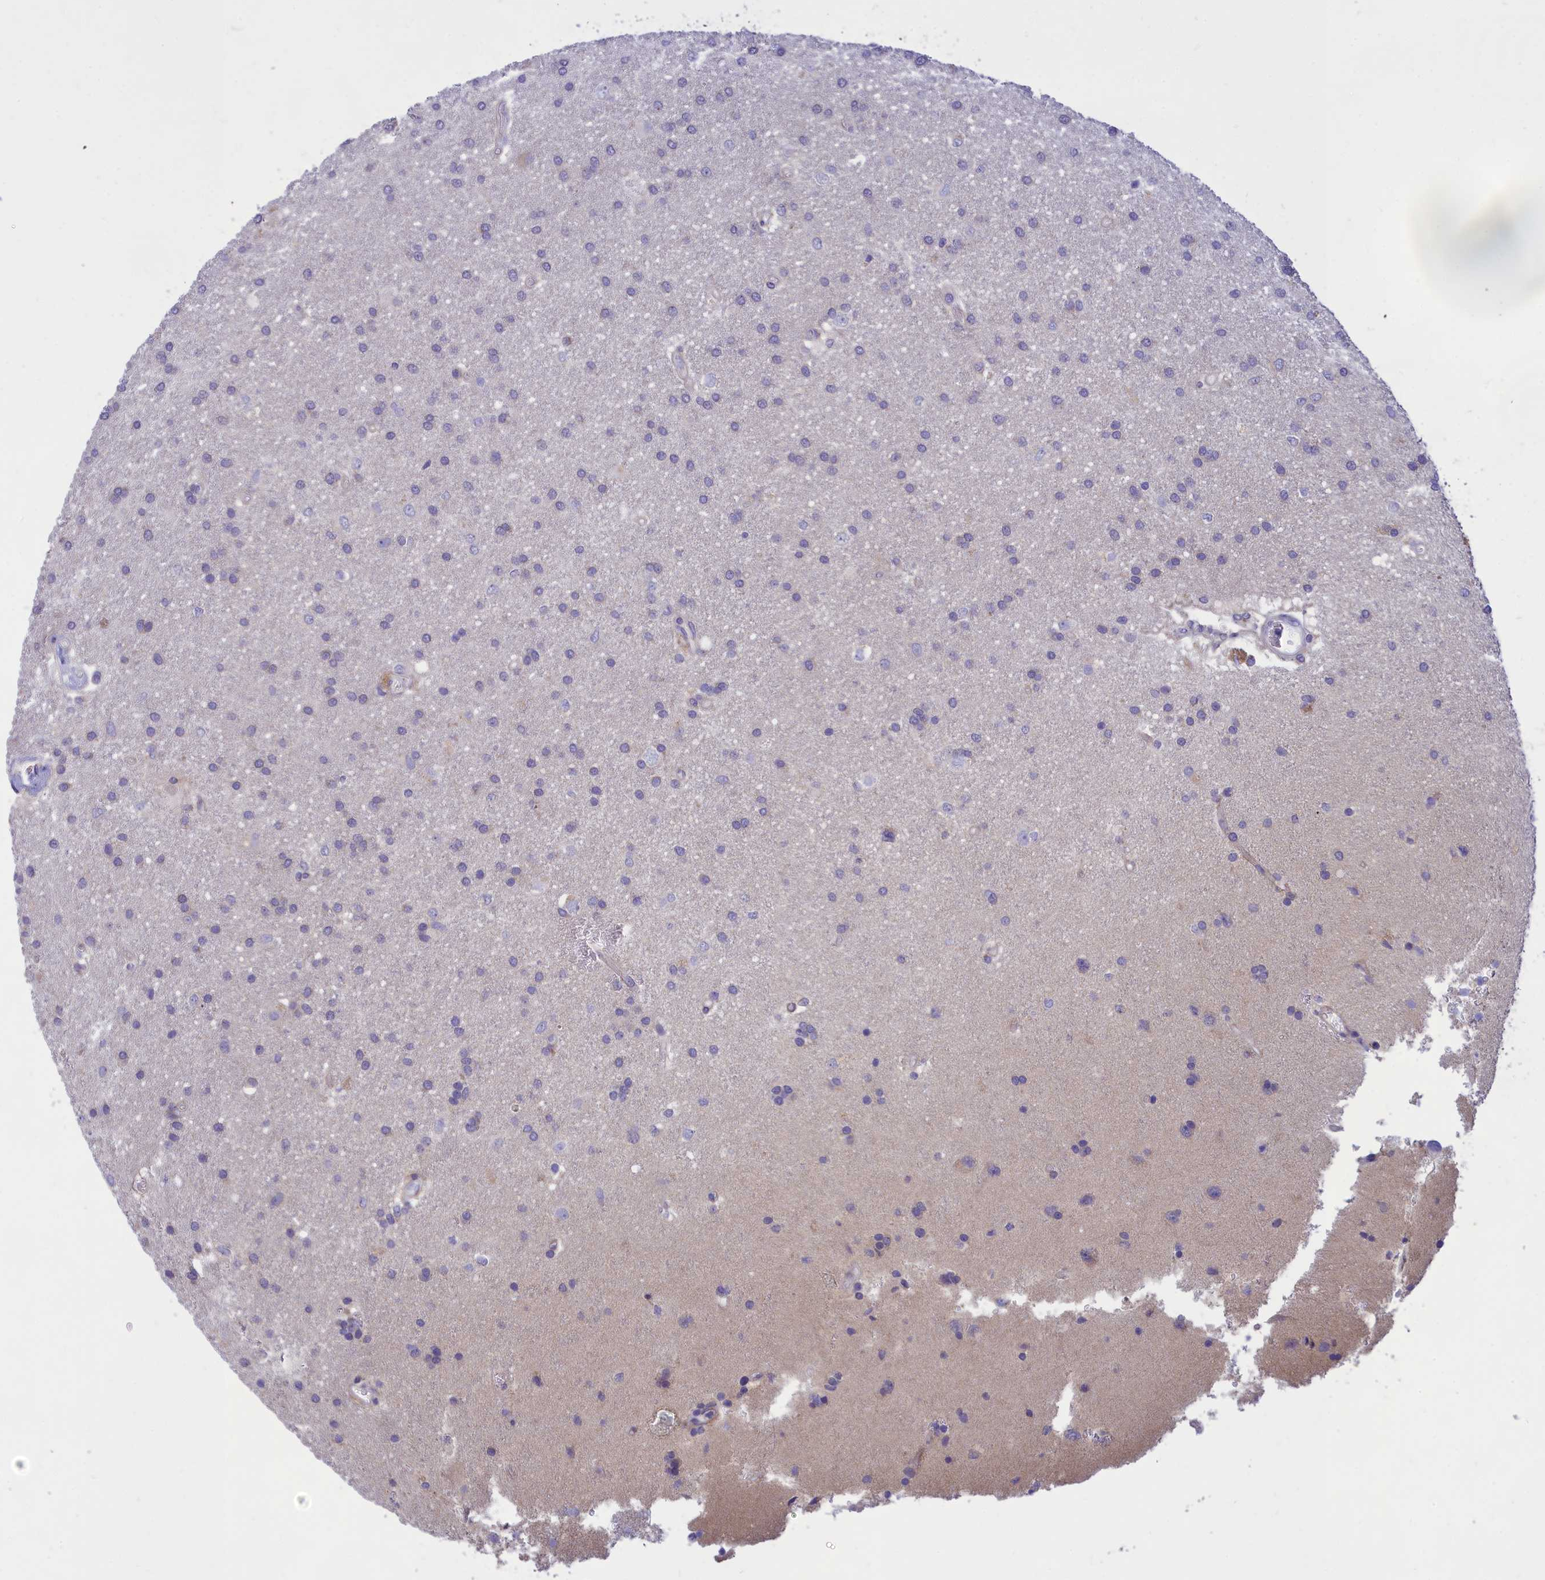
{"staining": {"intensity": "negative", "quantity": "none", "location": "none"}, "tissue": "glioma", "cell_type": "Tumor cells", "image_type": "cancer", "snomed": [{"axis": "morphology", "description": "Glioma, malignant, Low grade"}, {"axis": "topography", "description": "Brain"}], "caption": "Tumor cells are negative for protein expression in human glioma.", "gene": "TMEM30B", "patient": {"sex": "male", "age": 66}}